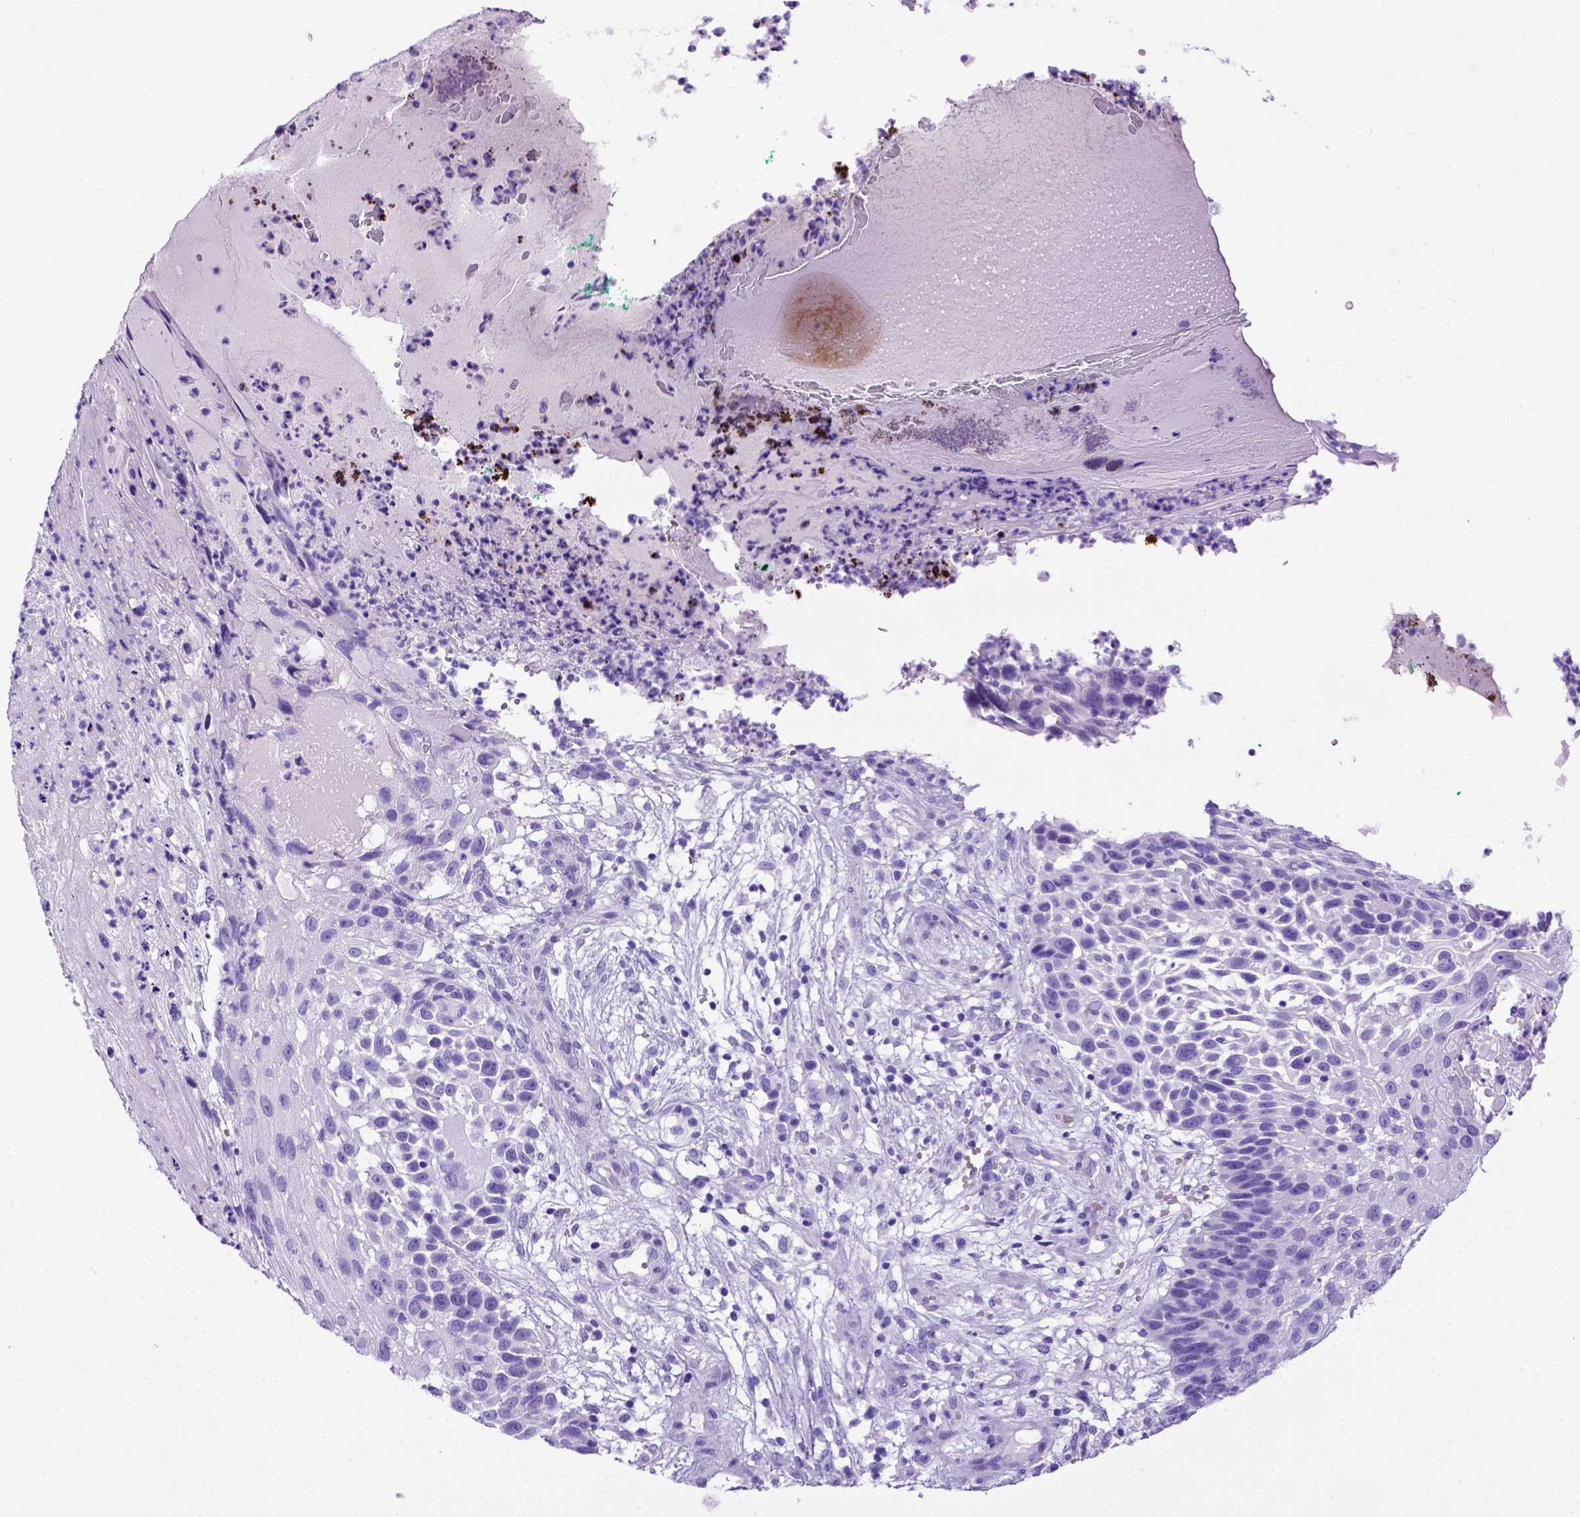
{"staining": {"intensity": "negative", "quantity": "none", "location": "none"}, "tissue": "skin cancer", "cell_type": "Tumor cells", "image_type": "cancer", "snomed": [{"axis": "morphology", "description": "Squamous cell carcinoma, NOS"}, {"axis": "topography", "description": "Skin"}], "caption": "The histopathology image exhibits no staining of tumor cells in skin cancer.", "gene": "MEOX2", "patient": {"sex": "male", "age": 92}}